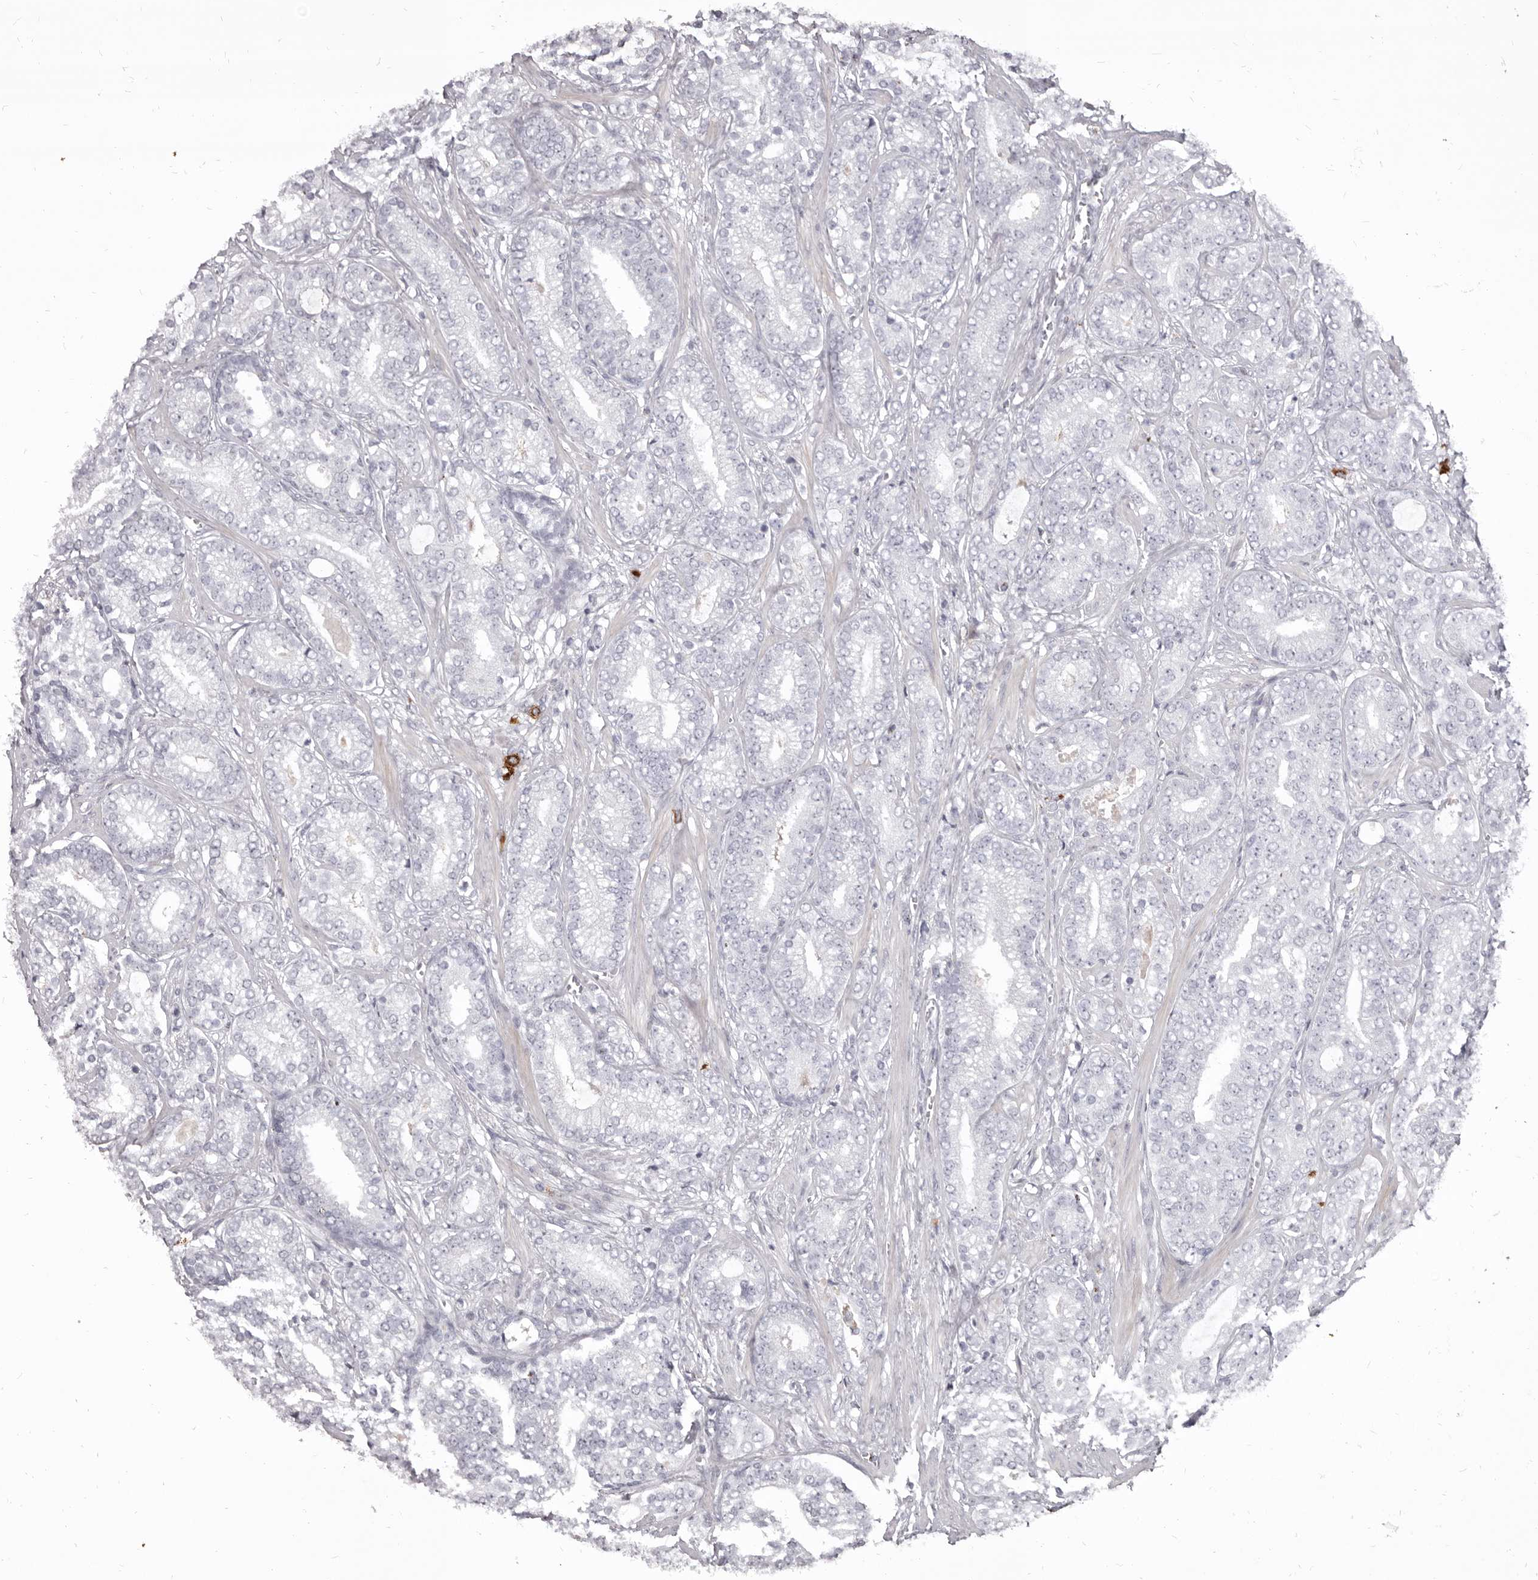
{"staining": {"intensity": "negative", "quantity": "none", "location": "none"}, "tissue": "prostate cancer", "cell_type": "Tumor cells", "image_type": "cancer", "snomed": [{"axis": "morphology", "description": "Adenocarcinoma, High grade"}, {"axis": "topography", "description": "Prostate and seminal vesicle, NOS"}], "caption": "High-grade adenocarcinoma (prostate) stained for a protein using immunohistochemistry (IHC) displays no staining tumor cells.", "gene": "GZMH", "patient": {"sex": "male", "age": 67}}